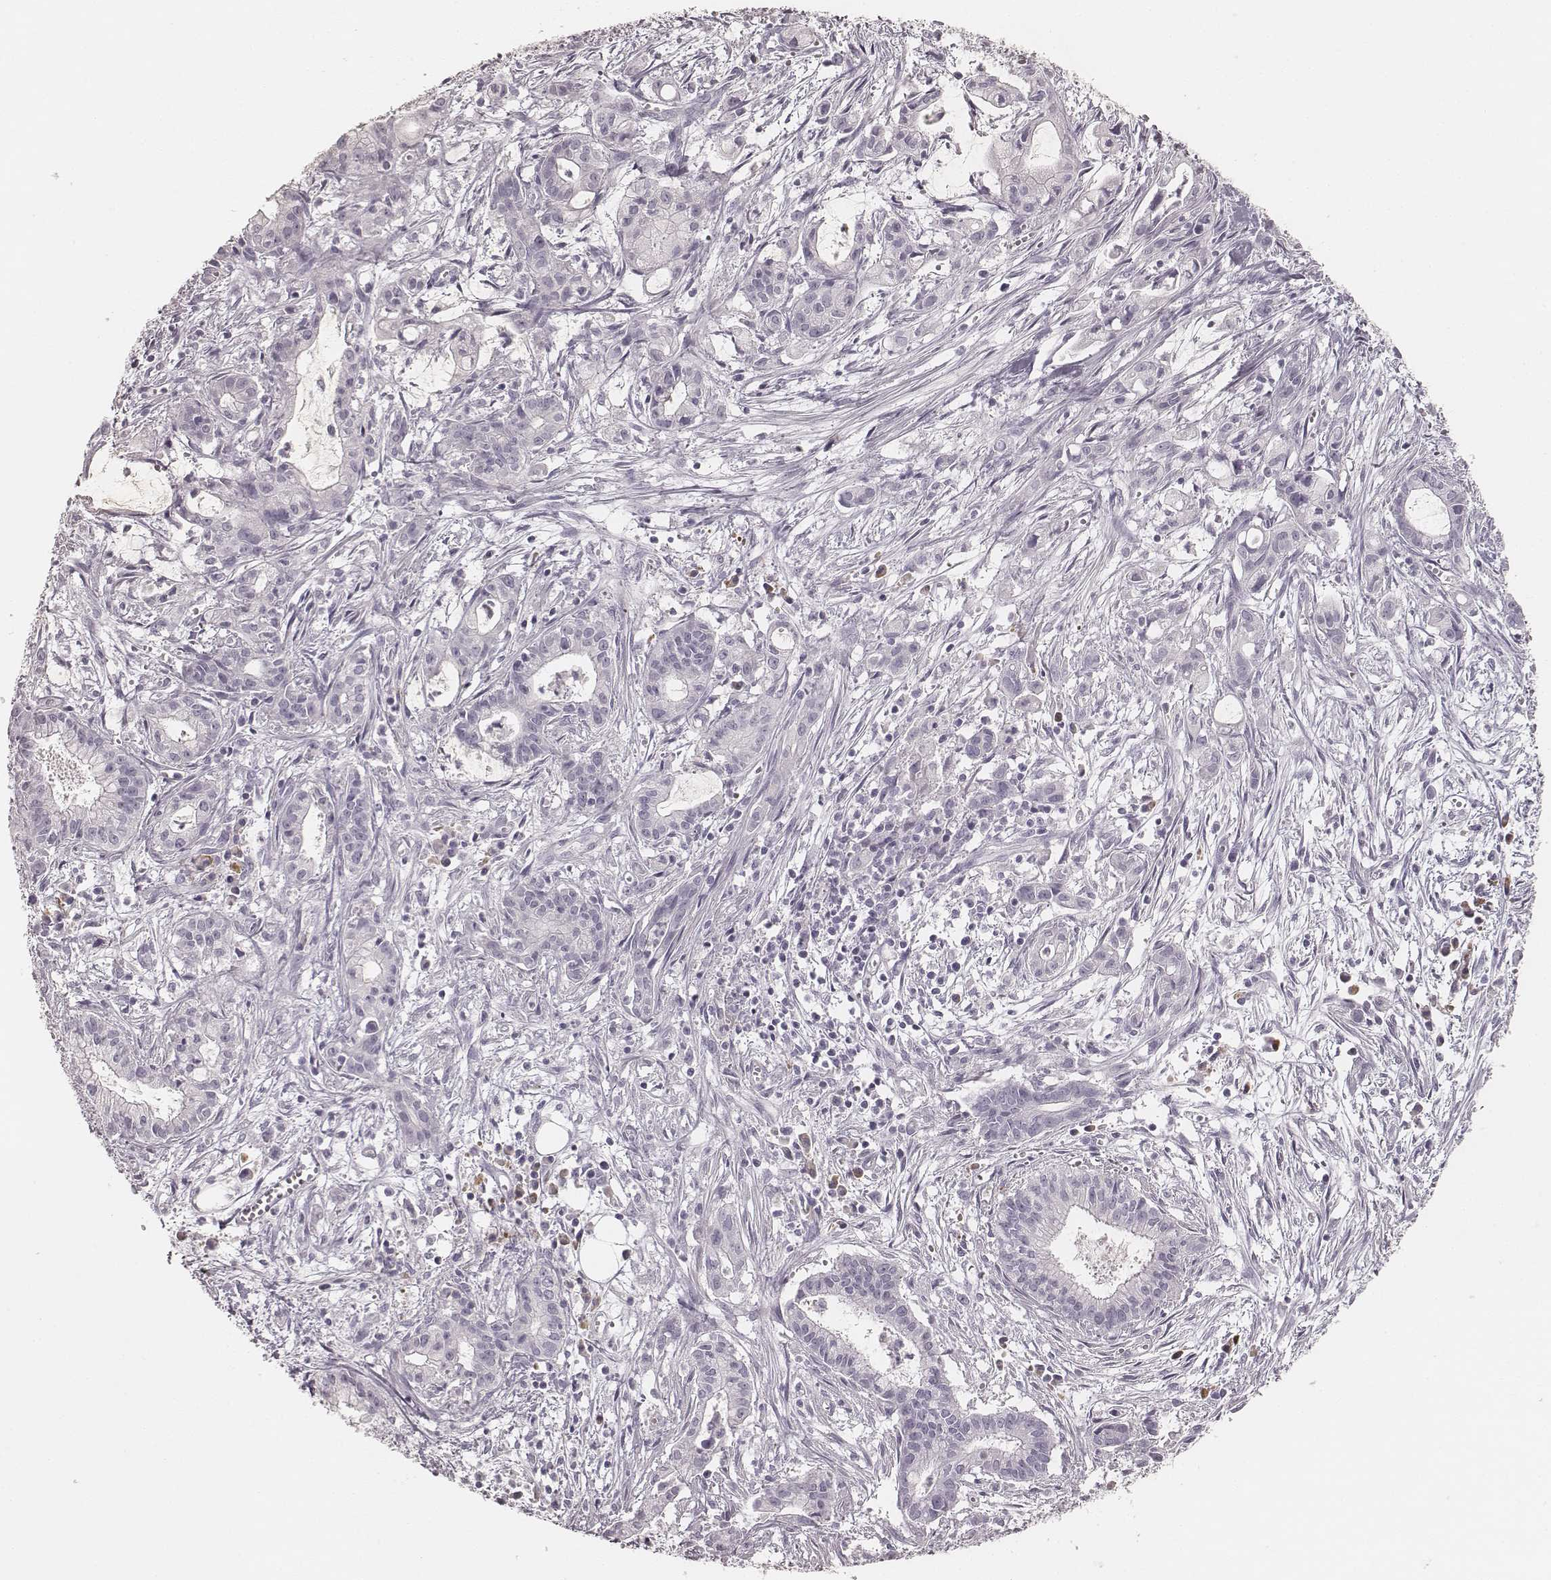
{"staining": {"intensity": "negative", "quantity": "none", "location": "none"}, "tissue": "pancreatic cancer", "cell_type": "Tumor cells", "image_type": "cancer", "snomed": [{"axis": "morphology", "description": "Adenocarcinoma, NOS"}, {"axis": "topography", "description": "Pancreas"}], "caption": "DAB (3,3'-diaminobenzidine) immunohistochemical staining of adenocarcinoma (pancreatic) demonstrates no significant positivity in tumor cells. The staining was performed using DAB to visualize the protein expression in brown, while the nuclei were stained in blue with hematoxylin (Magnification: 20x).", "gene": "KRT82", "patient": {"sex": "male", "age": 48}}